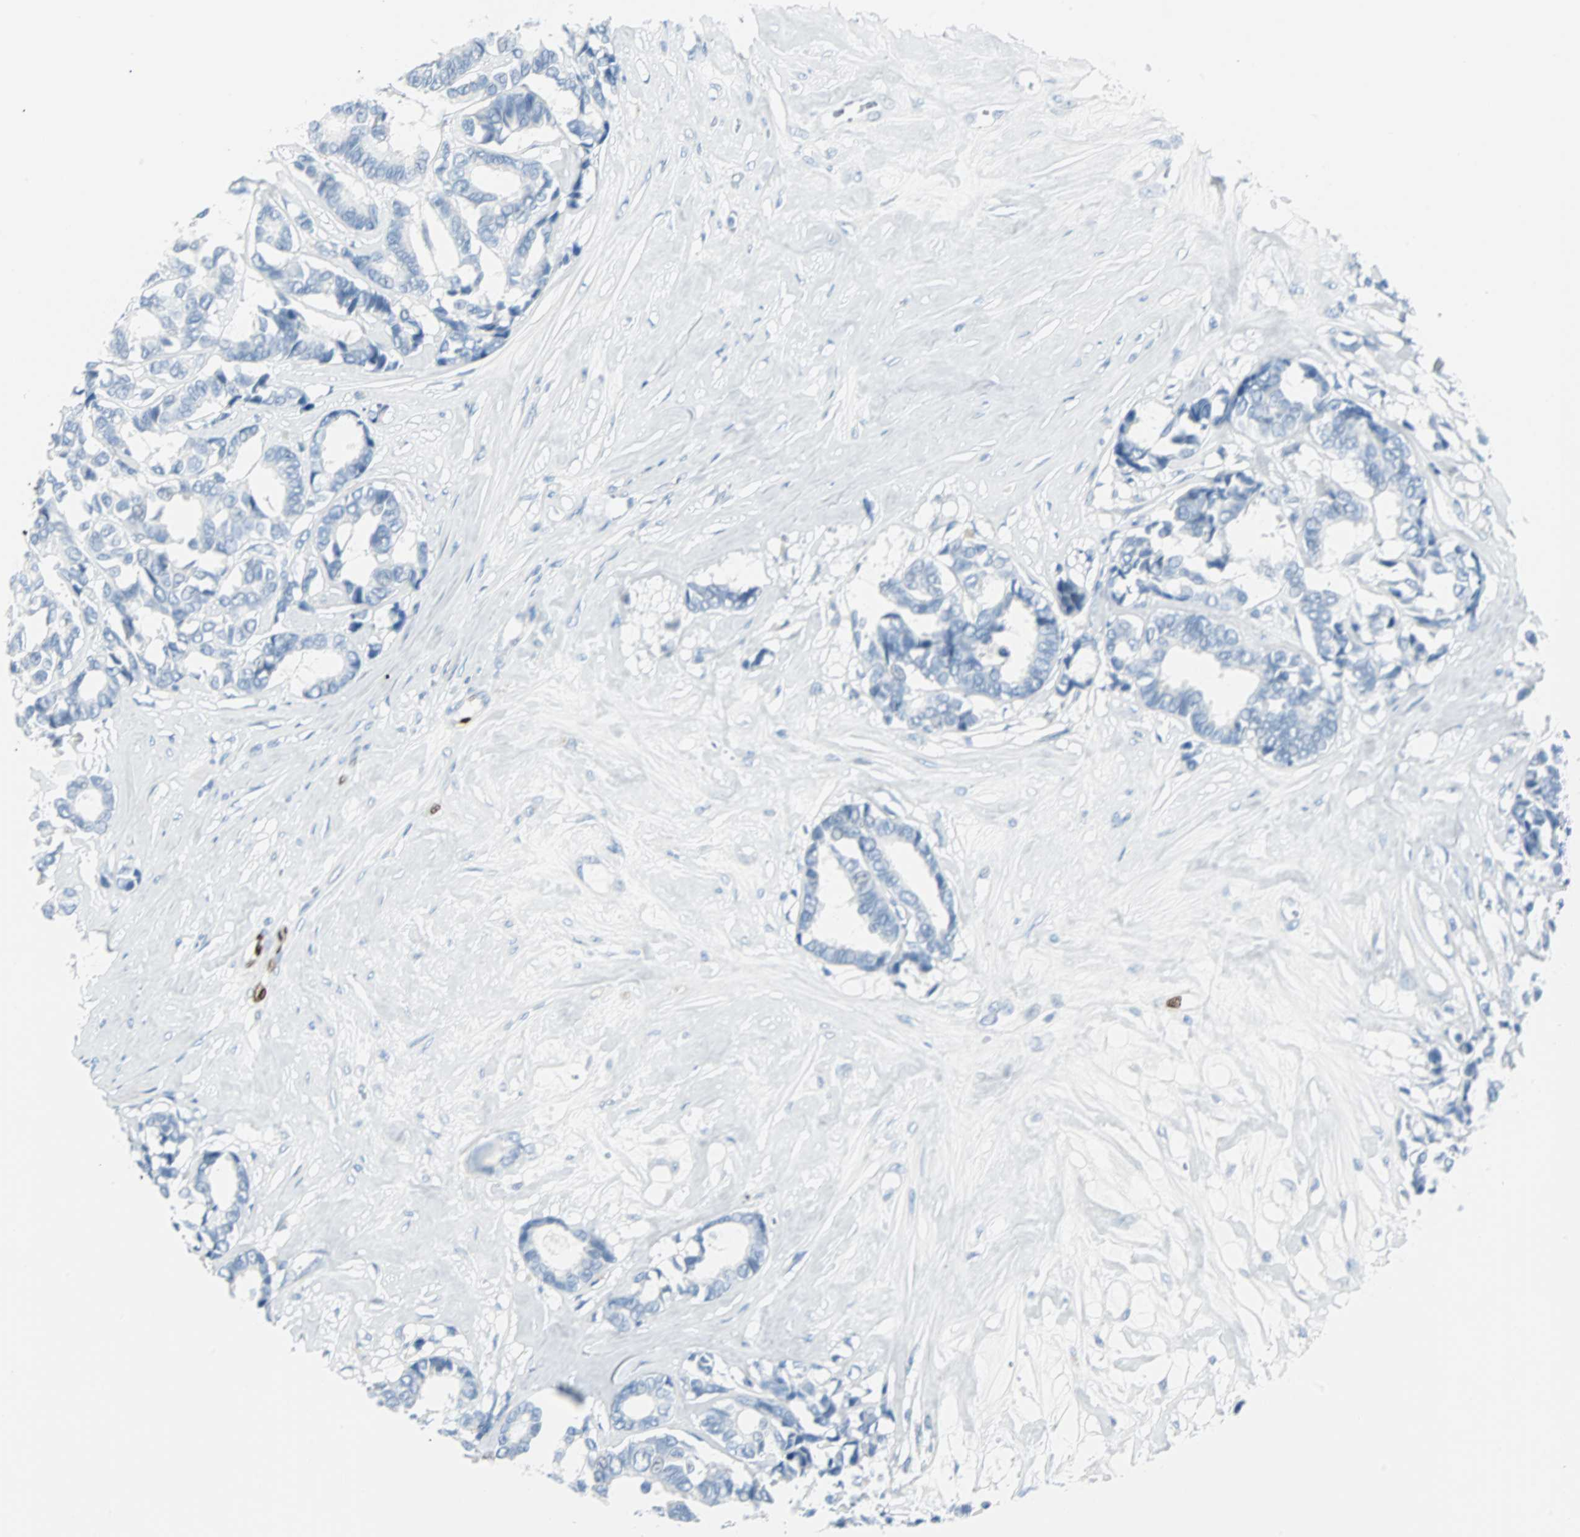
{"staining": {"intensity": "negative", "quantity": "none", "location": "none"}, "tissue": "breast cancer", "cell_type": "Tumor cells", "image_type": "cancer", "snomed": [{"axis": "morphology", "description": "Duct carcinoma"}, {"axis": "topography", "description": "Breast"}], "caption": "DAB immunohistochemical staining of breast cancer reveals no significant expression in tumor cells.", "gene": "IL33", "patient": {"sex": "female", "age": 87}}